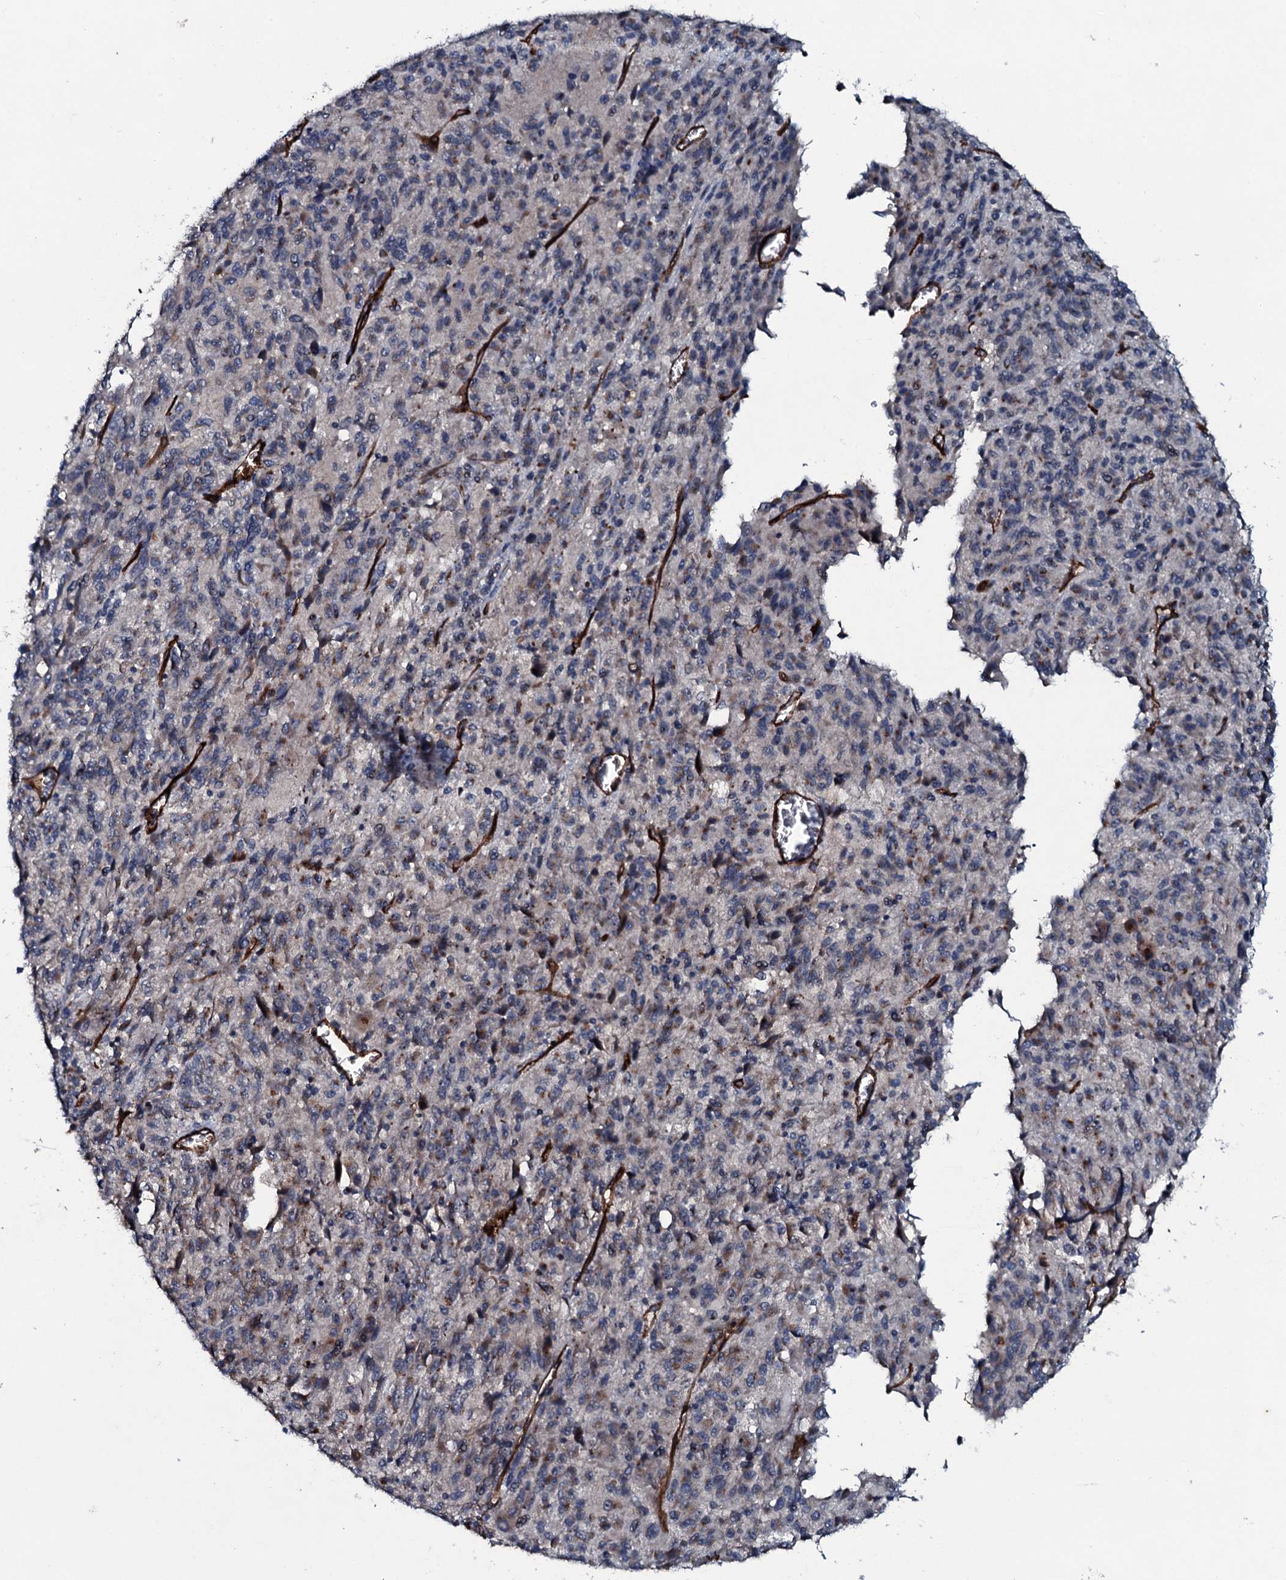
{"staining": {"intensity": "weak", "quantity": "25%-75%", "location": "cytoplasmic/membranous"}, "tissue": "melanoma", "cell_type": "Tumor cells", "image_type": "cancer", "snomed": [{"axis": "morphology", "description": "Malignant melanoma, Metastatic site"}, {"axis": "topography", "description": "Lung"}], "caption": "Immunohistochemistry photomicrograph of melanoma stained for a protein (brown), which displays low levels of weak cytoplasmic/membranous staining in about 25%-75% of tumor cells.", "gene": "CLEC14A", "patient": {"sex": "male", "age": 64}}